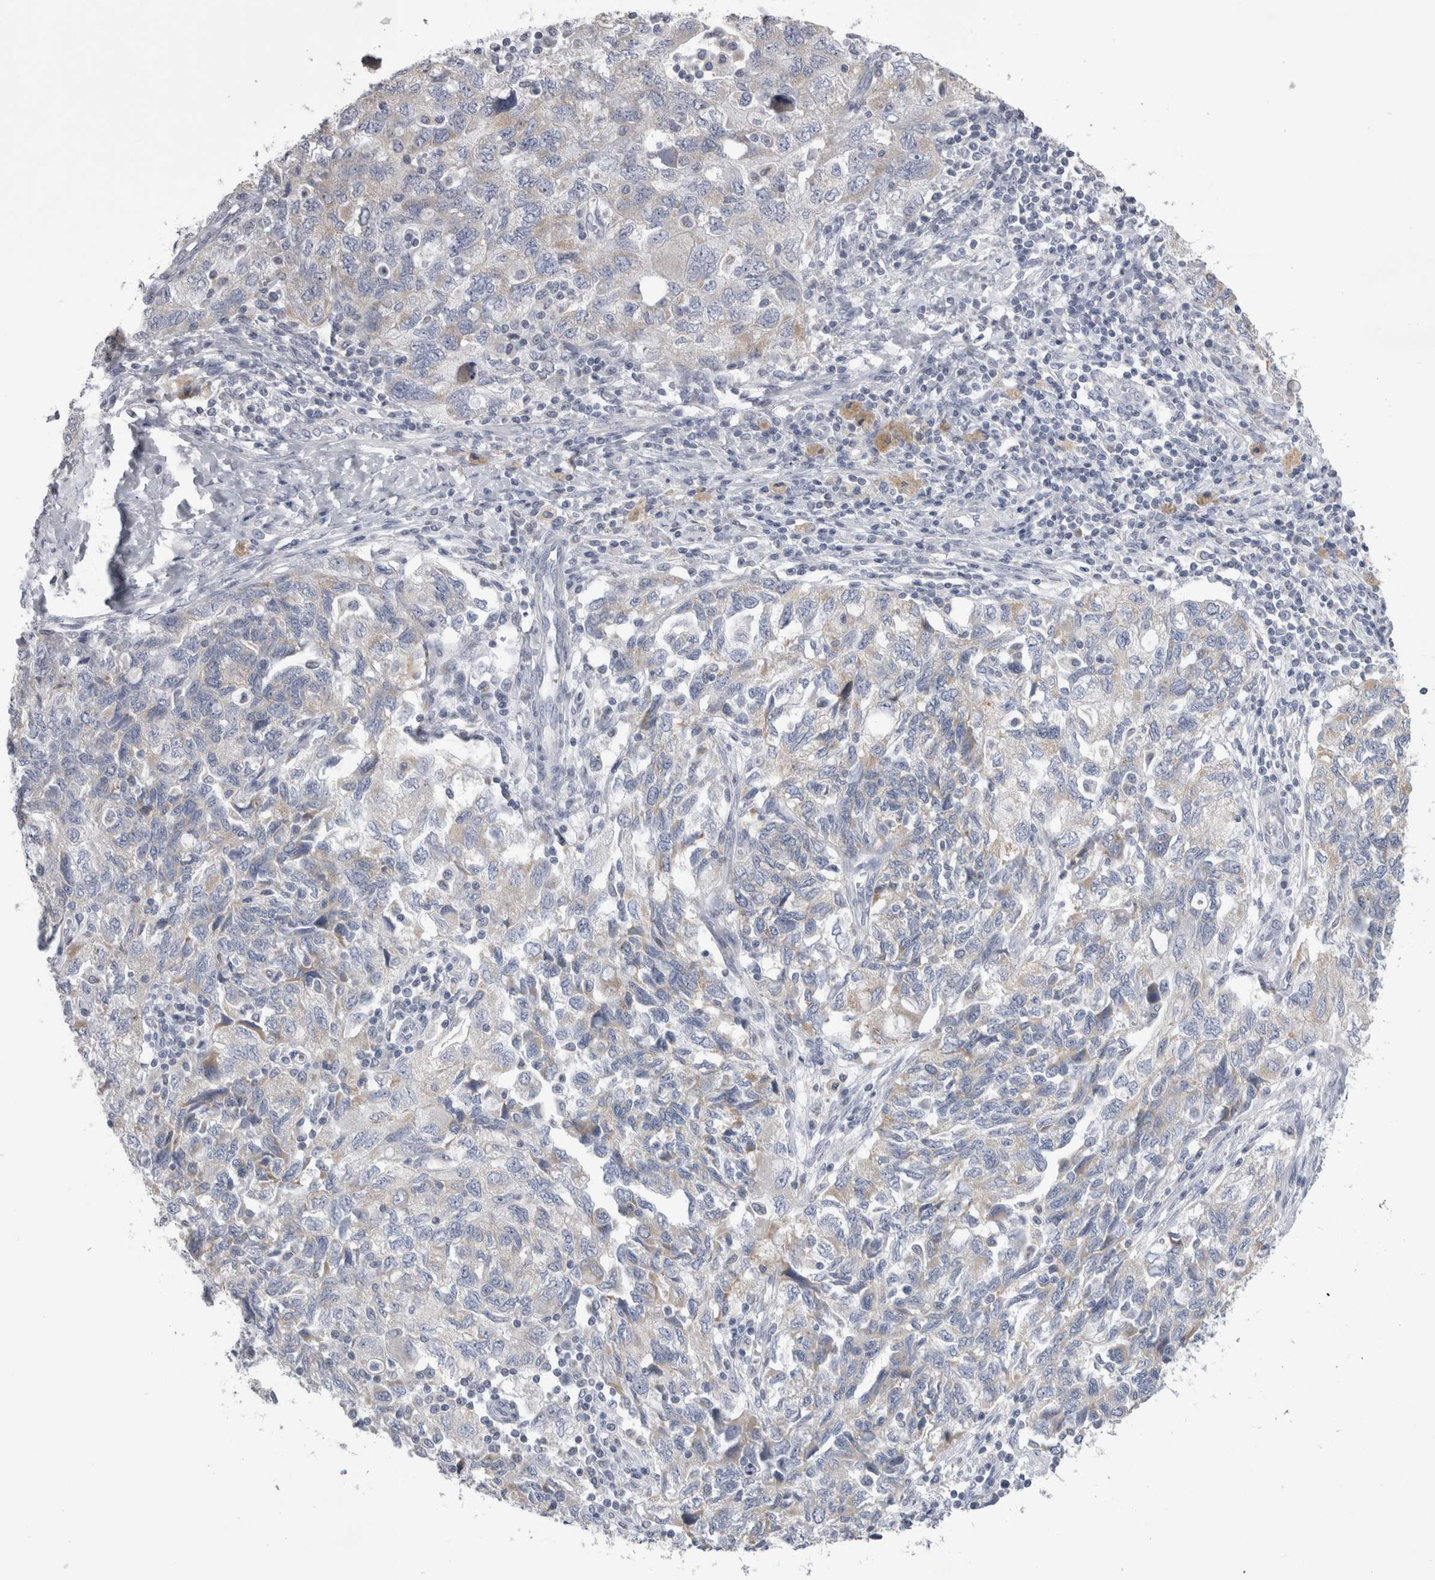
{"staining": {"intensity": "negative", "quantity": "none", "location": "none"}, "tissue": "ovarian cancer", "cell_type": "Tumor cells", "image_type": "cancer", "snomed": [{"axis": "morphology", "description": "Carcinoma, NOS"}, {"axis": "morphology", "description": "Cystadenocarcinoma, serous, NOS"}, {"axis": "topography", "description": "Ovary"}], "caption": "This is a micrograph of IHC staining of ovarian cancer (carcinoma), which shows no positivity in tumor cells. Brightfield microscopy of immunohistochemistry stained with DAB (3,3'-diaminobenzidine) (brown) and hematoxylin (blue), captured at high magnification.", "gene": "DHRS4", "patient": {"sex": "female", "age": 69}}